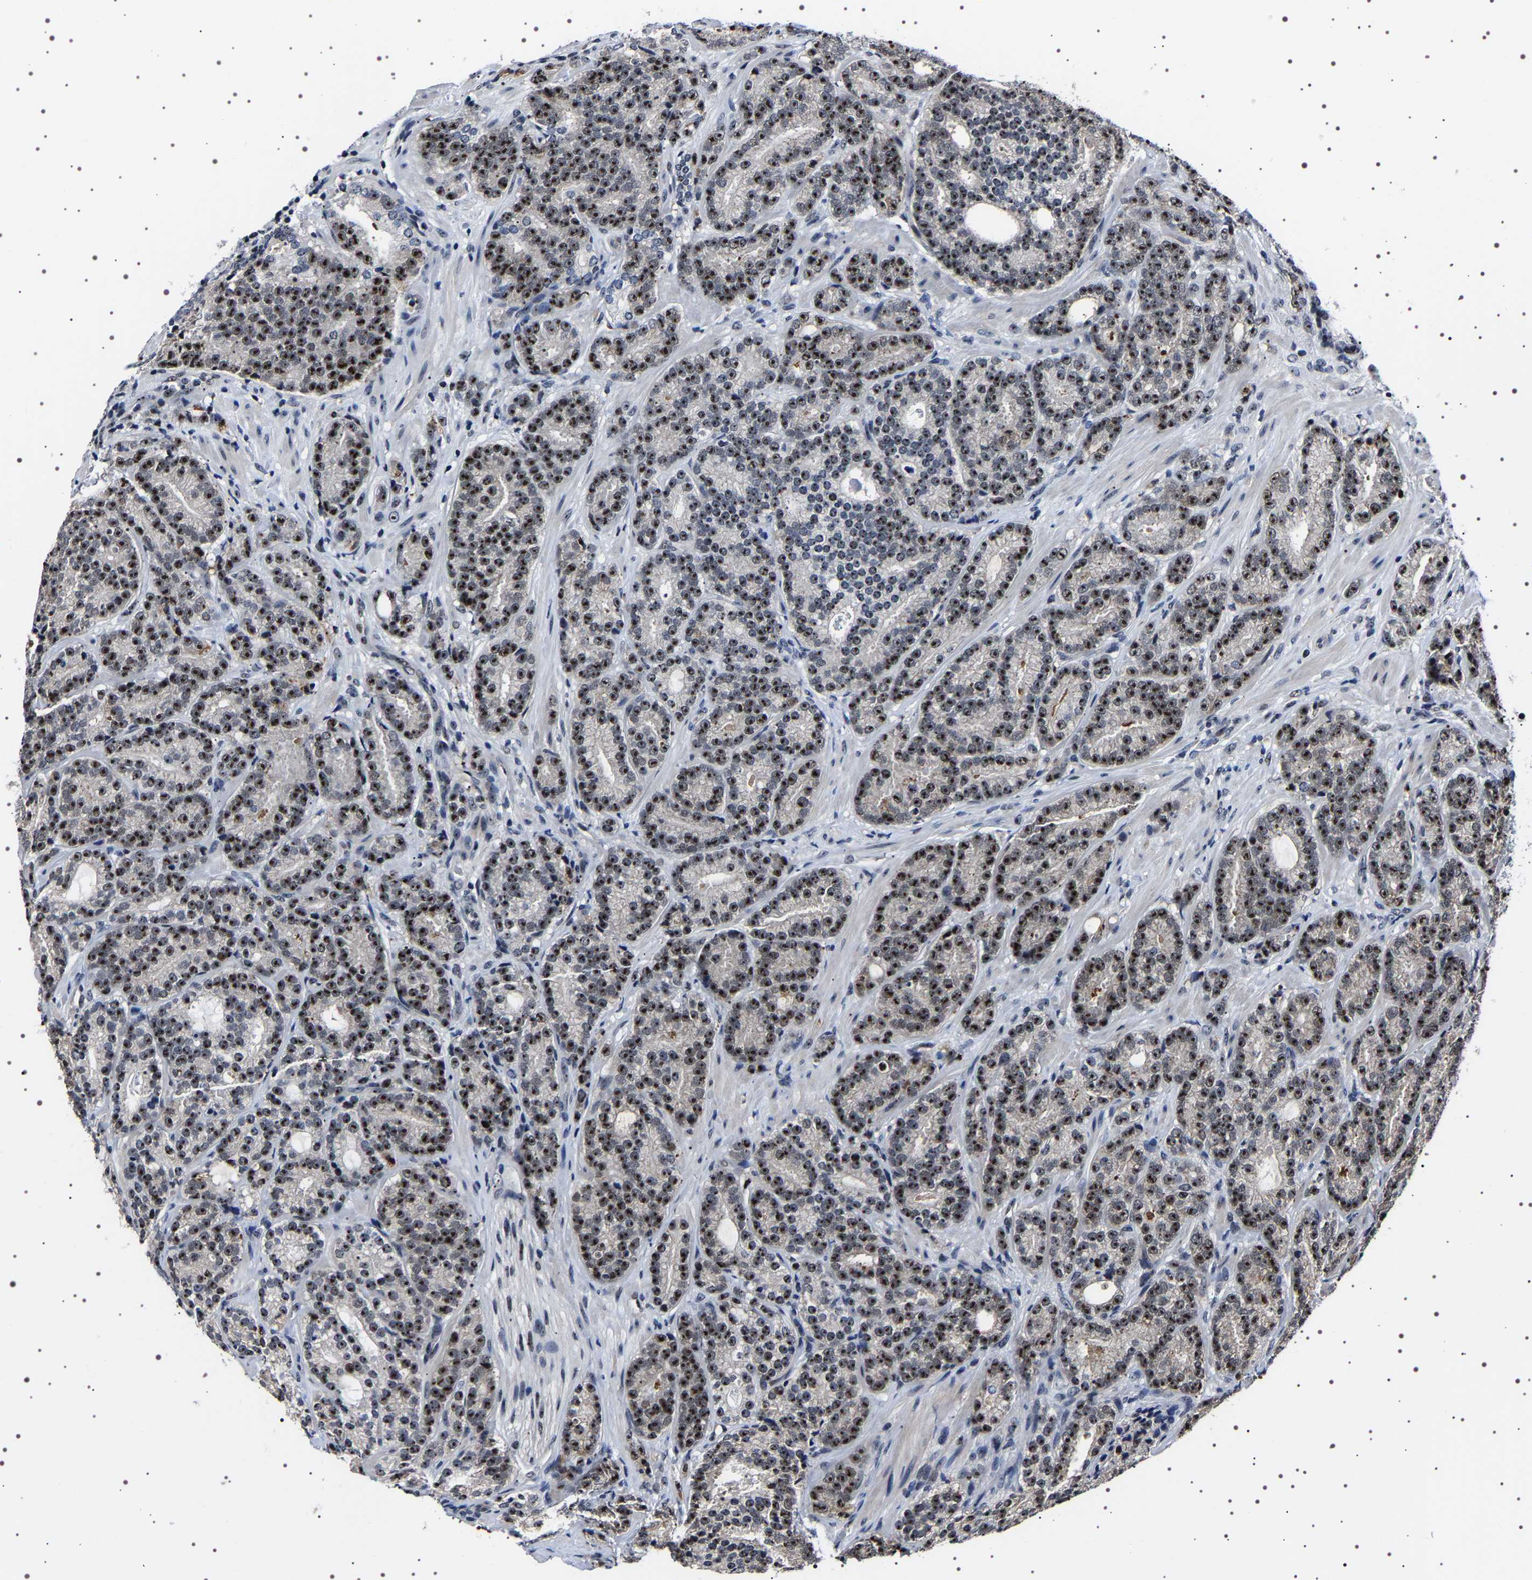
{"staining": {"intensity": "strong", "quantity": "25%-75%", "location": "nuclear"}, "tissue": "prostate cancer", "cell_type": "Tumor cells", "image_type": "cancer", "snomed": [{"axis": "morphology", "description": "Adenocarcinoma, High grade"}, {"axis": "topography", "description": "Prostate"}], "caption": "Protein staining reveals strong nuclear positivity in approximately 25%-75% of tumor cells in prostate adenocarcinoma (high-grade).", "gene": "GNL3", "patient": {"sex": "male", "age": 61}}